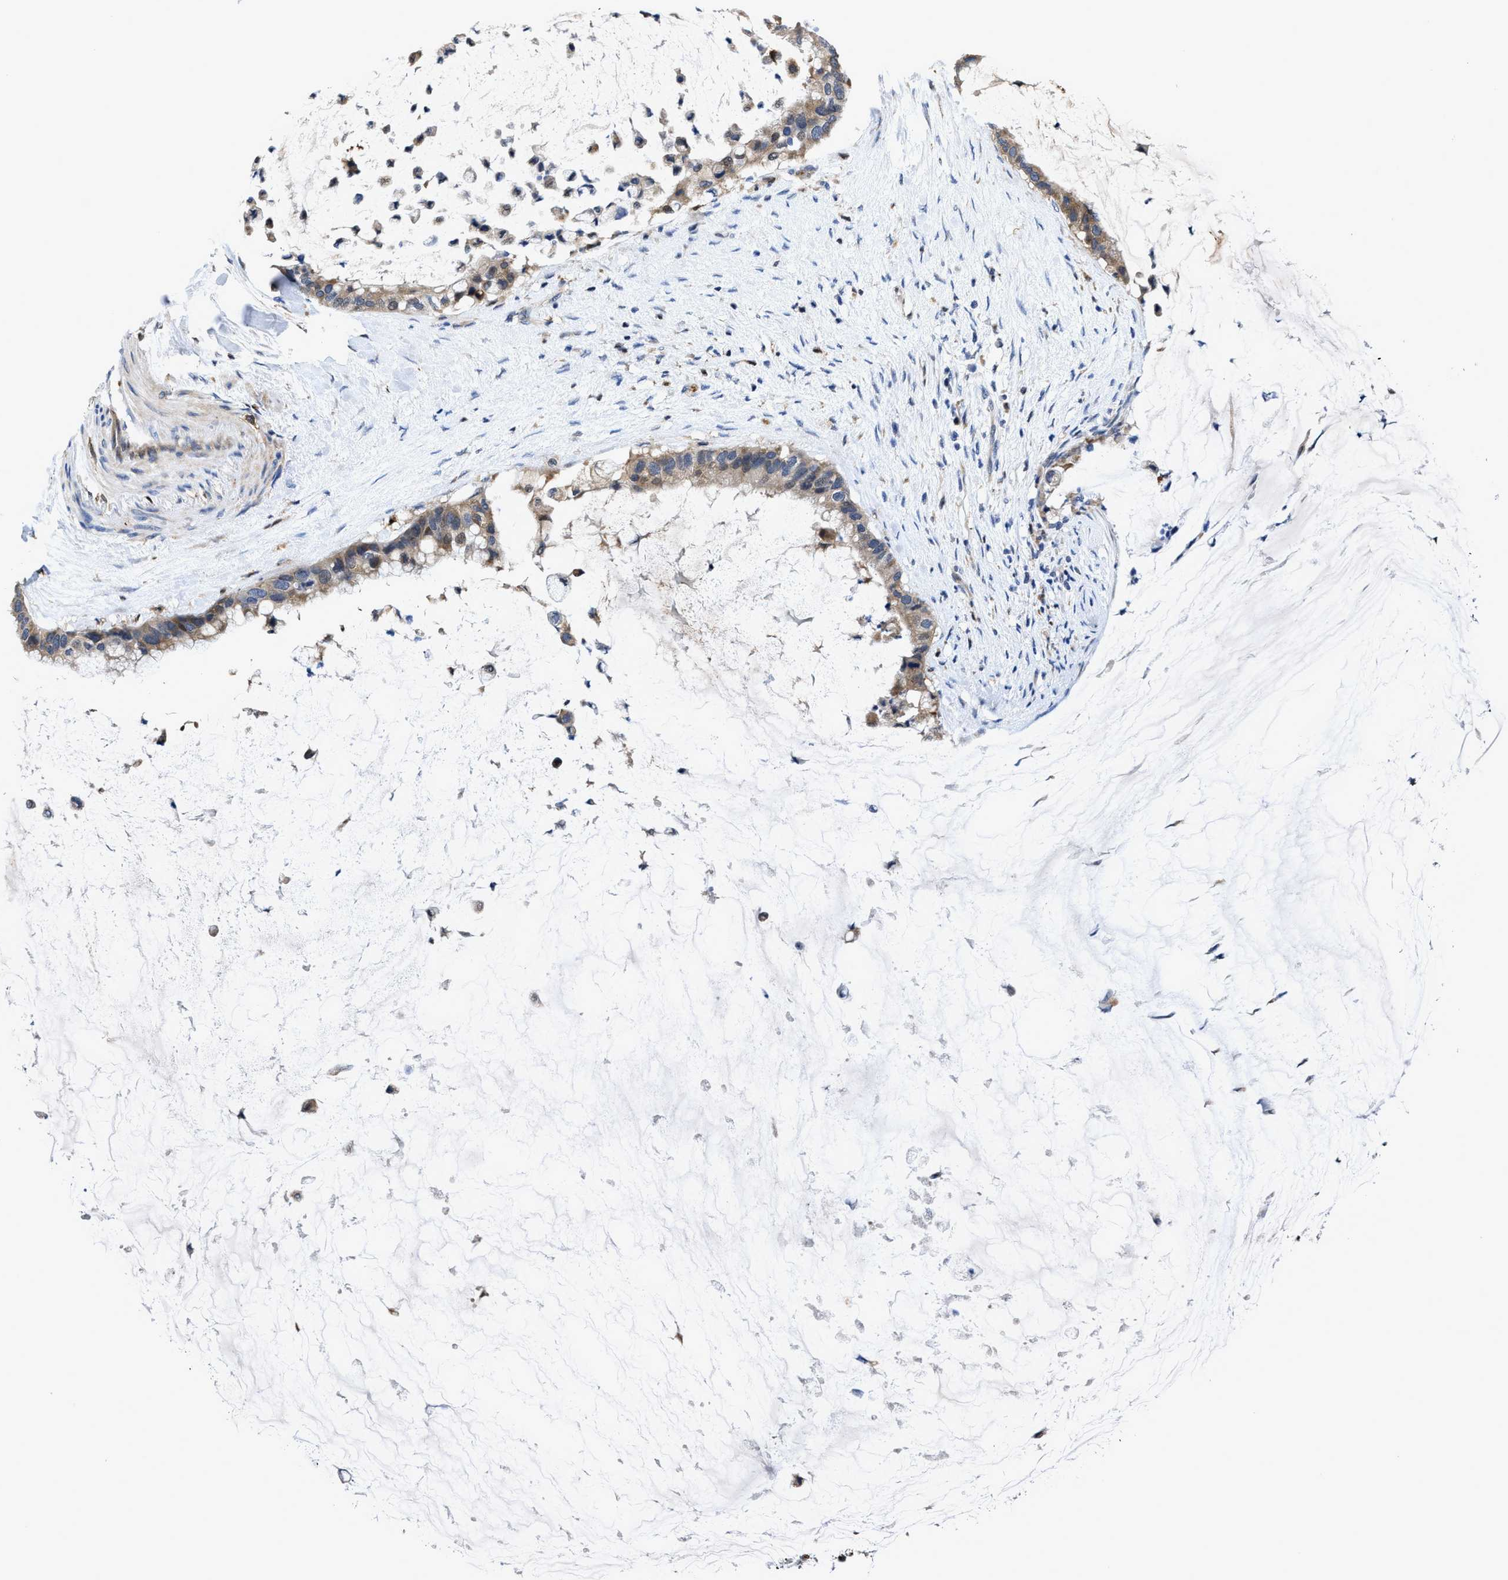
{"staining": {"intensity": "weak", "quantity": ">75%", "location": "cytoplasmic/membranous"}, "tissue": "pancreatic cancer", "cell_type": "Tumor cells", "image_type": "cancer", "snomed": [{"axis": "morphology", "description": "Adenocarcinoma, NOS"}, {"axis": "topography", "description": "Pancreas"}], "caption": "IHC (DAB (3,3'-diaminobenzidine)) staining of human pancreatic adenocarcinoma exhibits weak cytoplasmic/membranous protein positivity in approximately >75% of tumor cells.", "gene": "RGS10", "patient": {"sex": "male", "age": 41}}